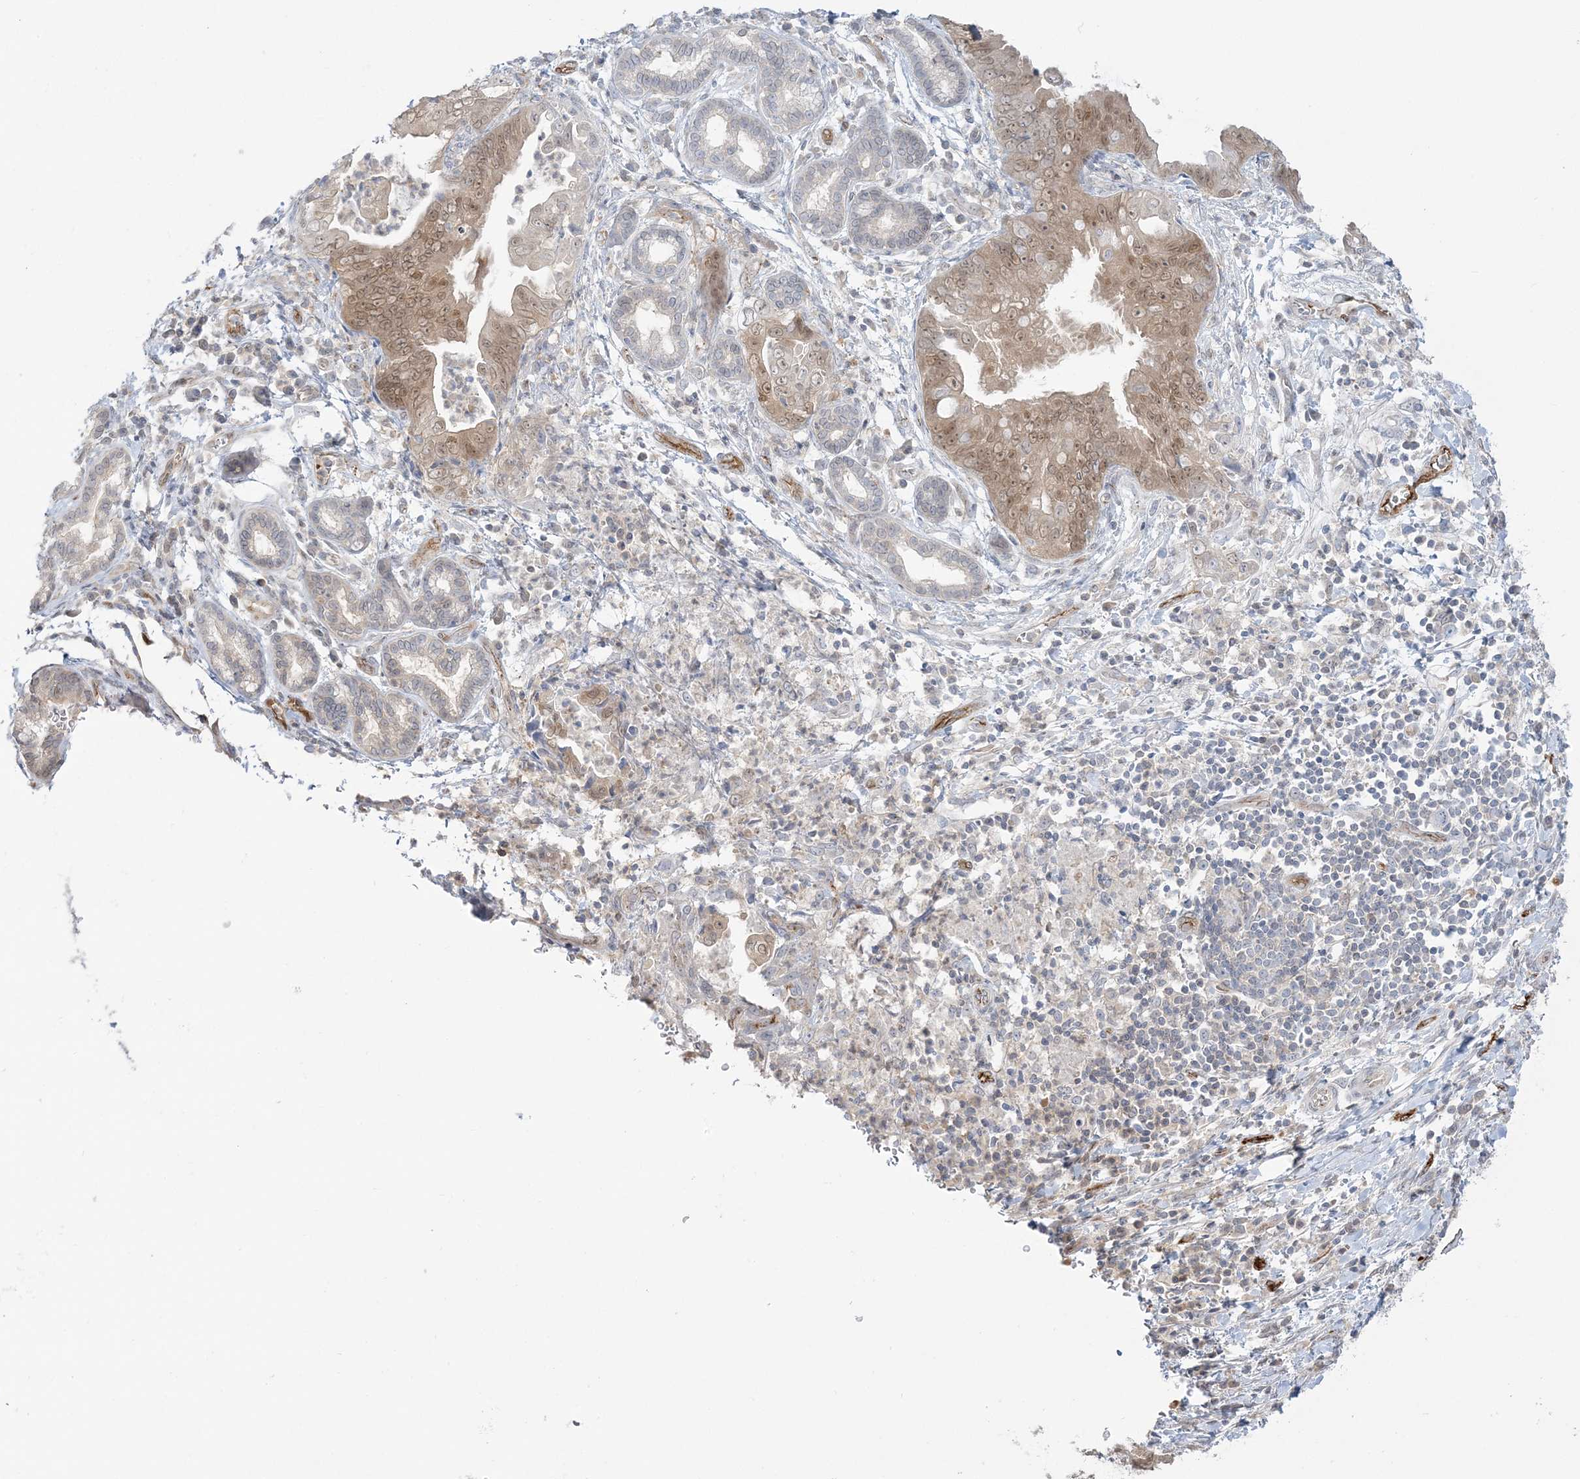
{"staining": {"intensity": "moderate", "quantity": ">75%", "location": "cytoplasmic/membranous,nuclear"}, "tissue": "pancreatic cancer", "cell_type": "Tumor cells", "image_type": "cancer", "snomed": [{"axis": "morphology", "description": "Adenocarcinoma, NOS"}, {"axis": "topography", "description": "Pancreas"}], "caption": "Moderate cytoplasmic/membranous and nuclear staining is present in about >75% of tumor cells in pancreatic cancer. The staining is performed using DAB (3,3'-diaminobenzidine) brown chromogen to label protein expression. The nuclei are counter-stained blue using hematoxylin.", "gene": "INPP1", "patient": {"sex": "male", "age": 75}}